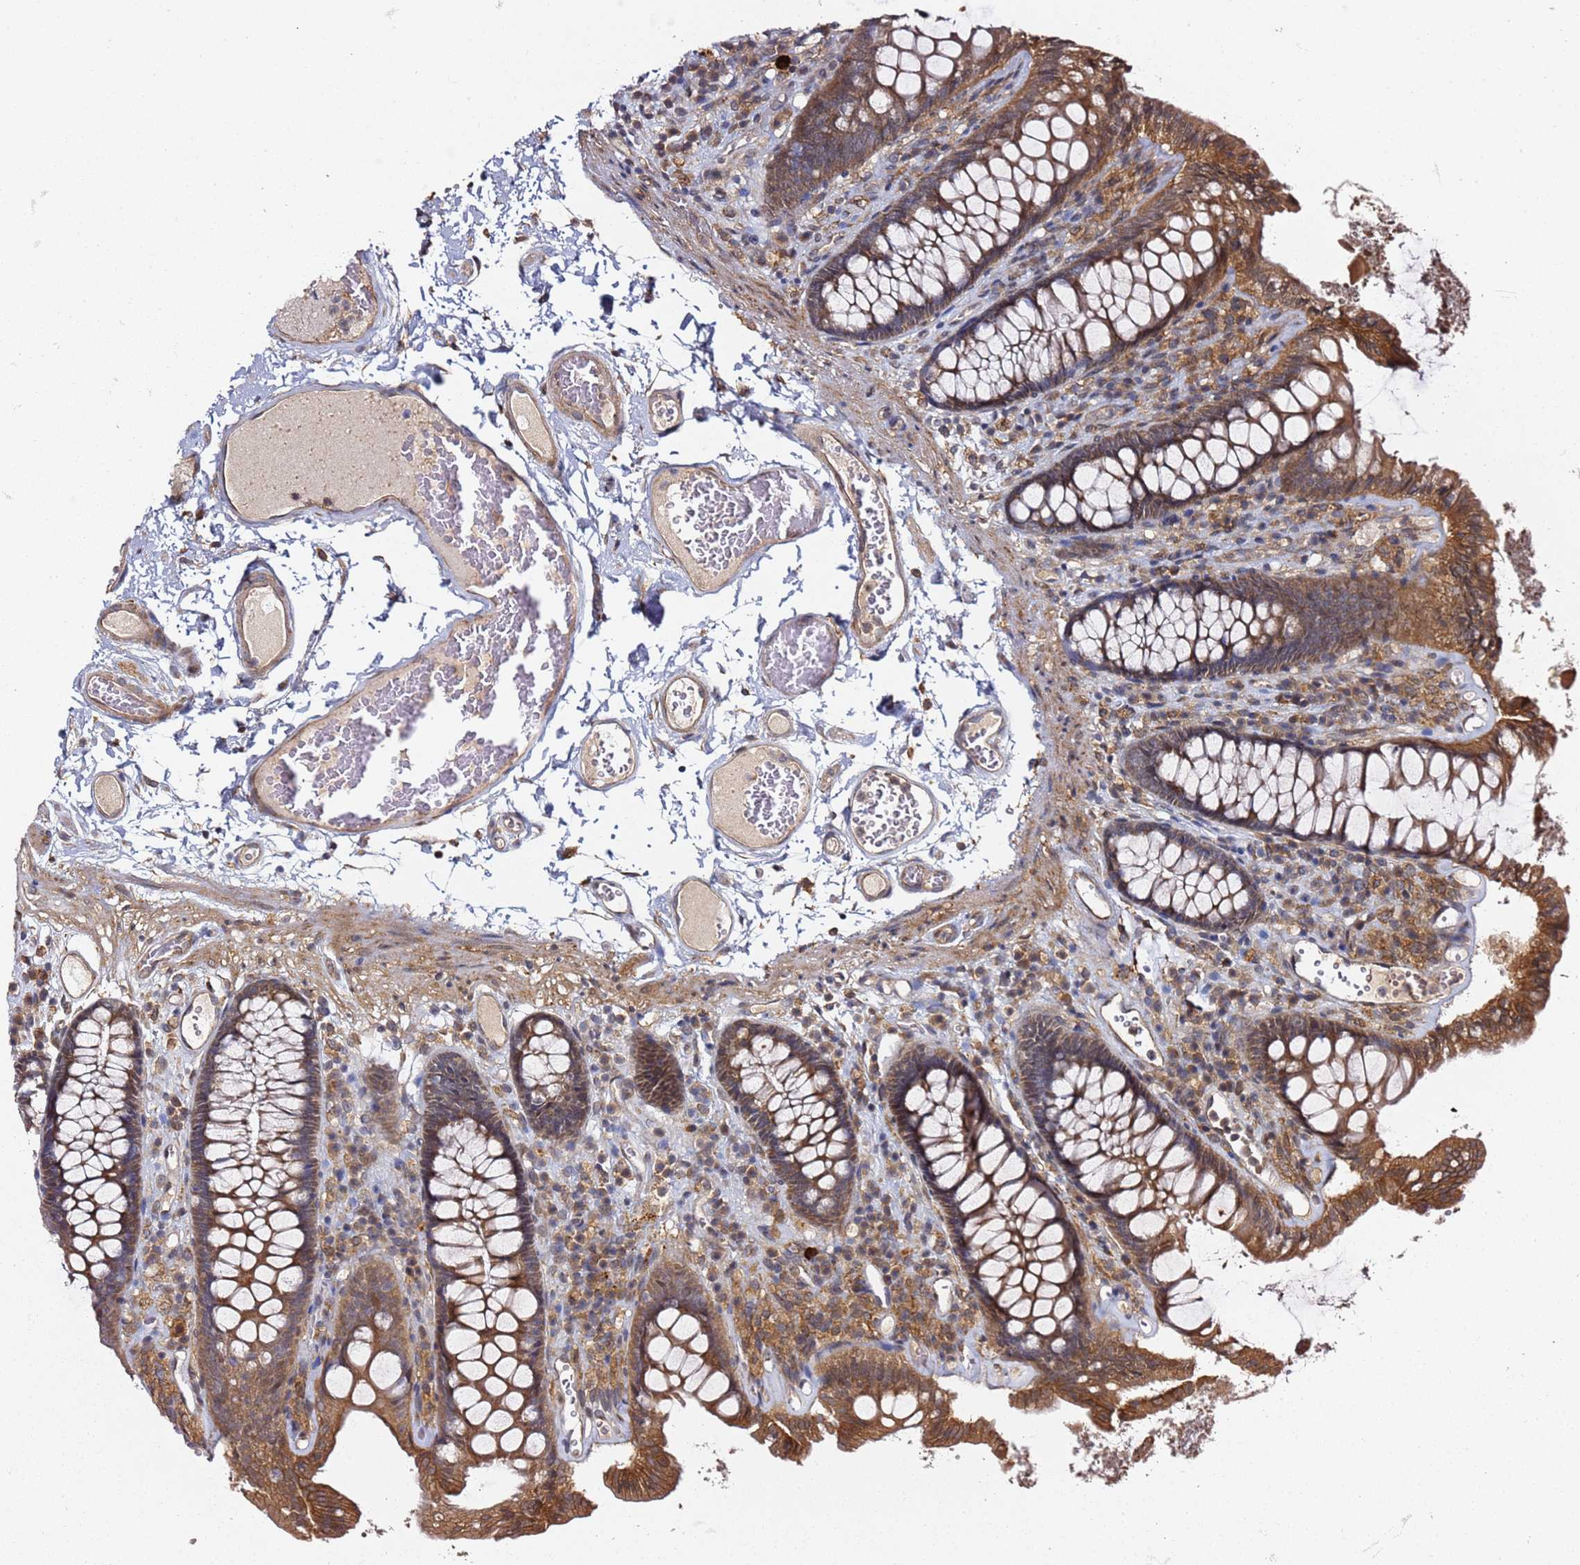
{"staining": {"intensity": "weak", "quantity": ">75%", "location": "cytoplasmic/membranous"}, "tissue": "colon", "cell_type": "Endothelial cells", "image_type": "normal", "snomed": [{"axis": "morphology", "description": "Normal tissue, NOS"}, {"axis": "topography", "description": "Colon"}], "caption": "Colon stained with DAB (3,3'-diaminobenzidine) immunohistochemistry (IHC) exhibits low levels of weak cytoplasmic/membranous expression in about >75% of endothelial cells.", "gene": "PRKAB2", "patient": {"sex": "male", "age": 84}}